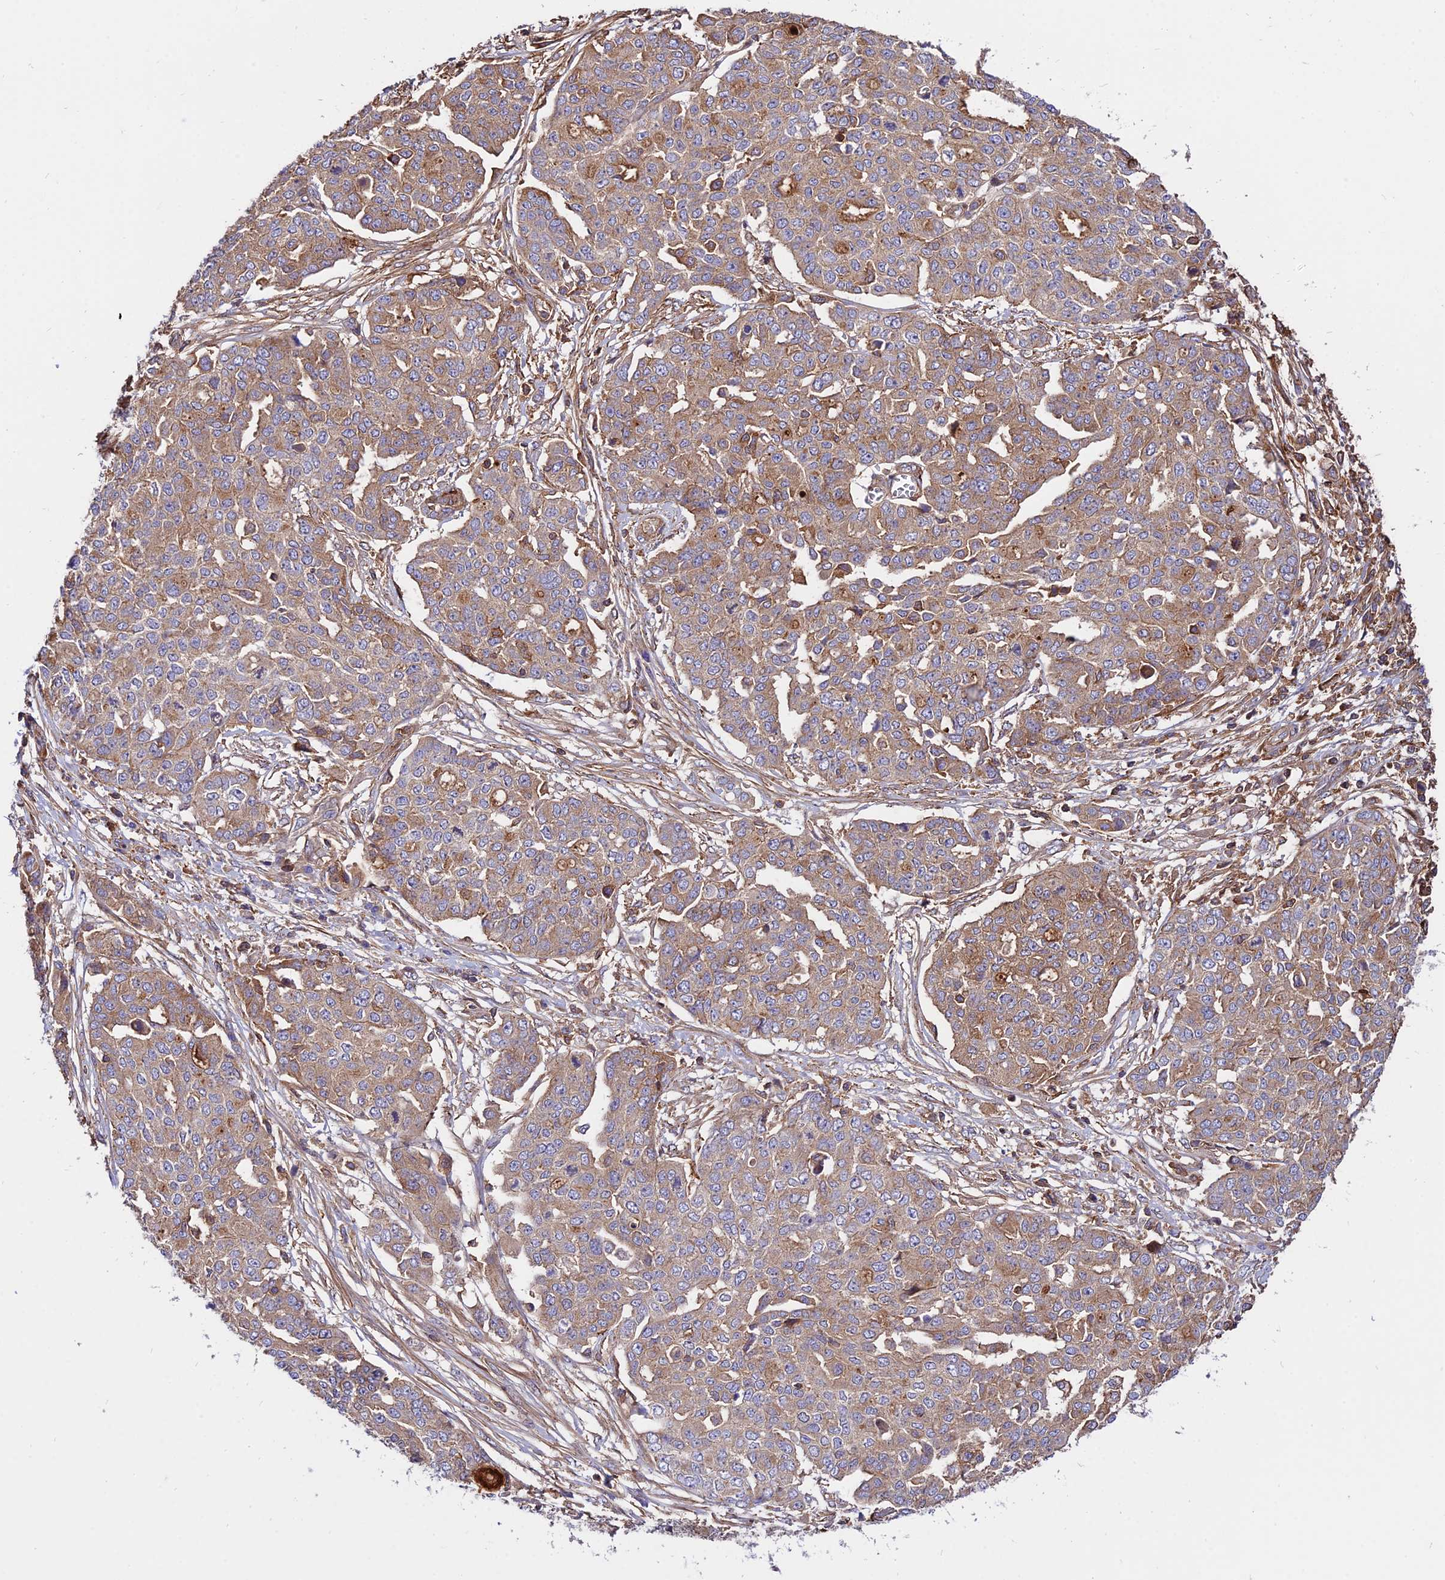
{"staining": {"intensity": "moderate", "quantity": ">75%", "location": "cytoplasmic/membranous"}, "tissue": "ovarian cancer", "cell_type": "Tumor cells", "image_type": "cancer", "snomed": [{"axis": "morphology", "description": "Cystadenocarcinoma, serous, NOS"}, {"axis": "topography", "description": "Soft tissue"}, {"axis": "topography", "description": "Ovary"}], "caption": "Brown immunohistochemical staining in human ovarian cancer (serous cystadenocarcinoma) demonstrates moderate cytoplasmic/membranous expression in approximately >75% of tumor cells. The staining was performed using DAB (3,3'-diaminobenzidine) to visualize the protein expression in brown, while the nuclei were stained in blue with hematoxylin (Magnification: 20x).", "gene": "PYM1", "patient": {"sex": "female", "age": 57}}